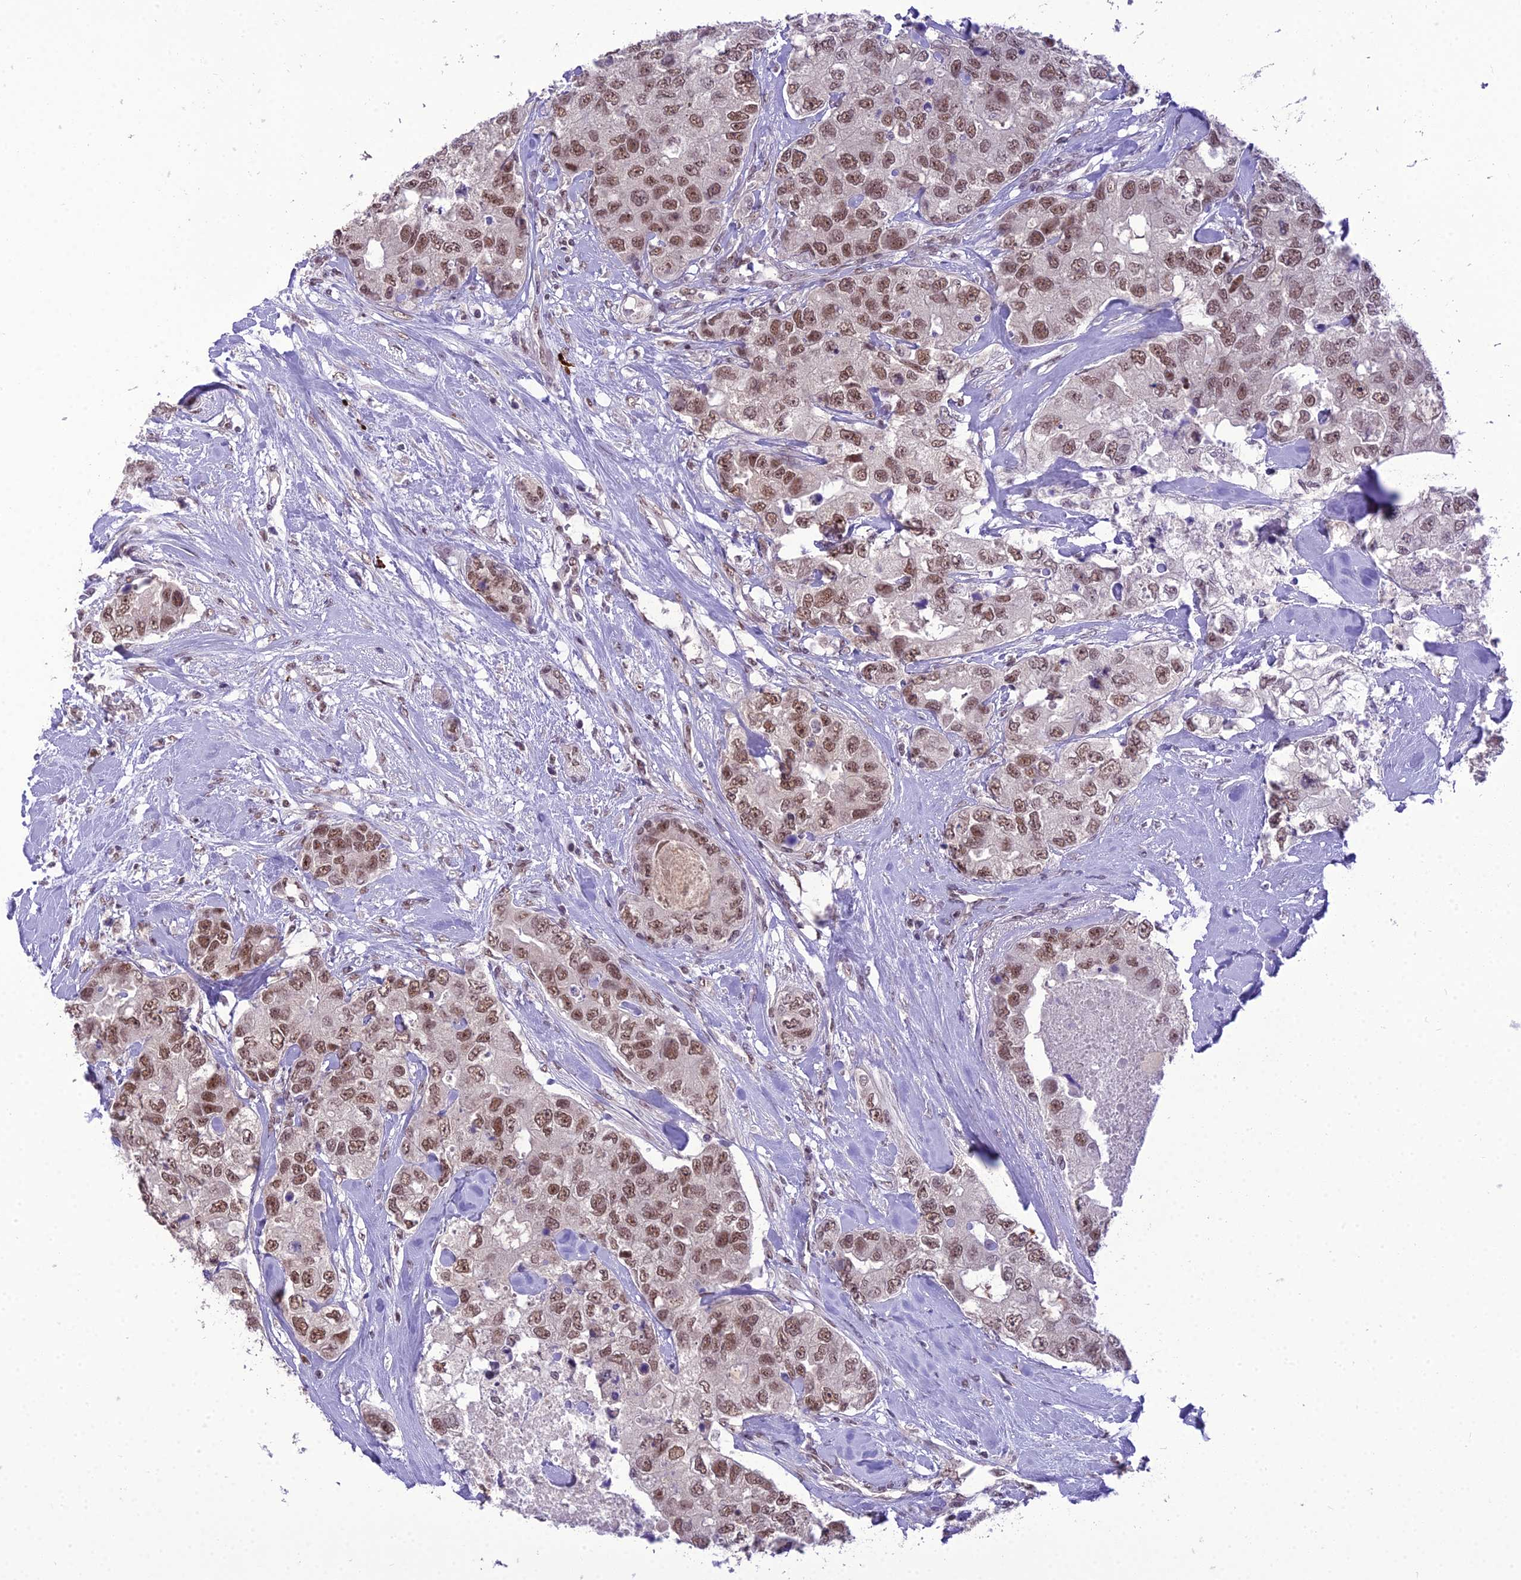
{"staining": {"intensity": "moderate", "quantity": ">75%", "location": "nuclear"}, "tissue": "breast cancer", "cell_type": "Tumor cells", "image_type": "cancer", "snomed": [{"axis": "morphology", "description": "Duct carcinoma"}, {"axis": "topography", "description": "Breast"}], "caption": "Protein expression analysis of breast cancer shows moderate nuclear staining in about >75% of tumor cells.", "gene": "SH3RF3", "patient": {"sex": "female", "age": 62}}